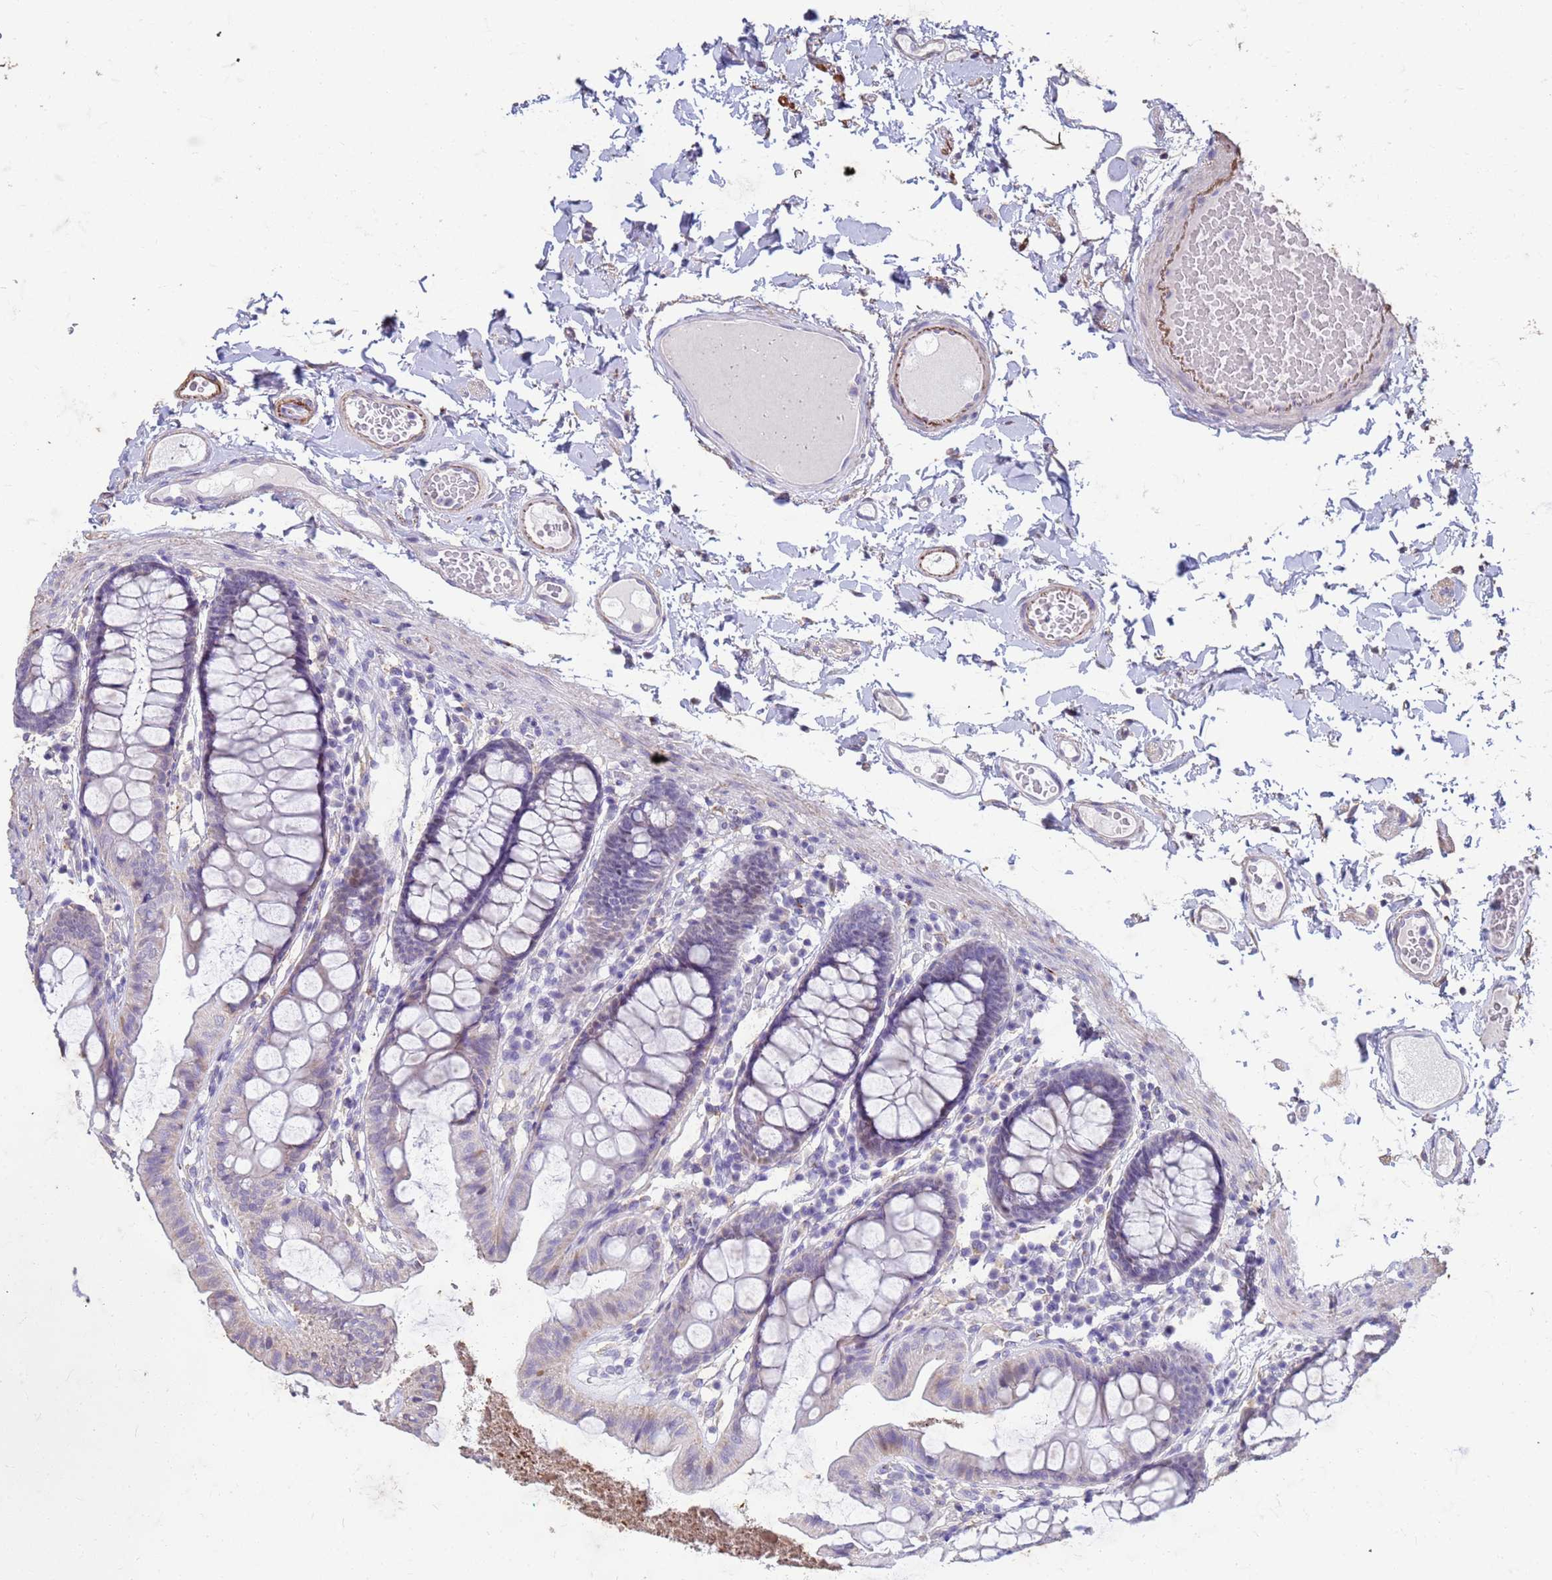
{"staining": {"intensity": "moderate", "quantity": ">75%", "location": "cytoplasmic/membranous"}, "tissue": "colon", "cell_type": "Endothelial cells", "image_type": "normal", "snomed": [{"axis": "morphology", "description": "Normal tissue, NOS"}, {"axis": "topography", "description": "Colon"}], "caption": "DAB immunohistochemical staining of unremarkable human colon exhibits moderate cytoplasmic/membranous protein expression in about >75% of endothelial cells.", "gene": "SLC25A15", "patient": {"sex": "male", "age": 84}}